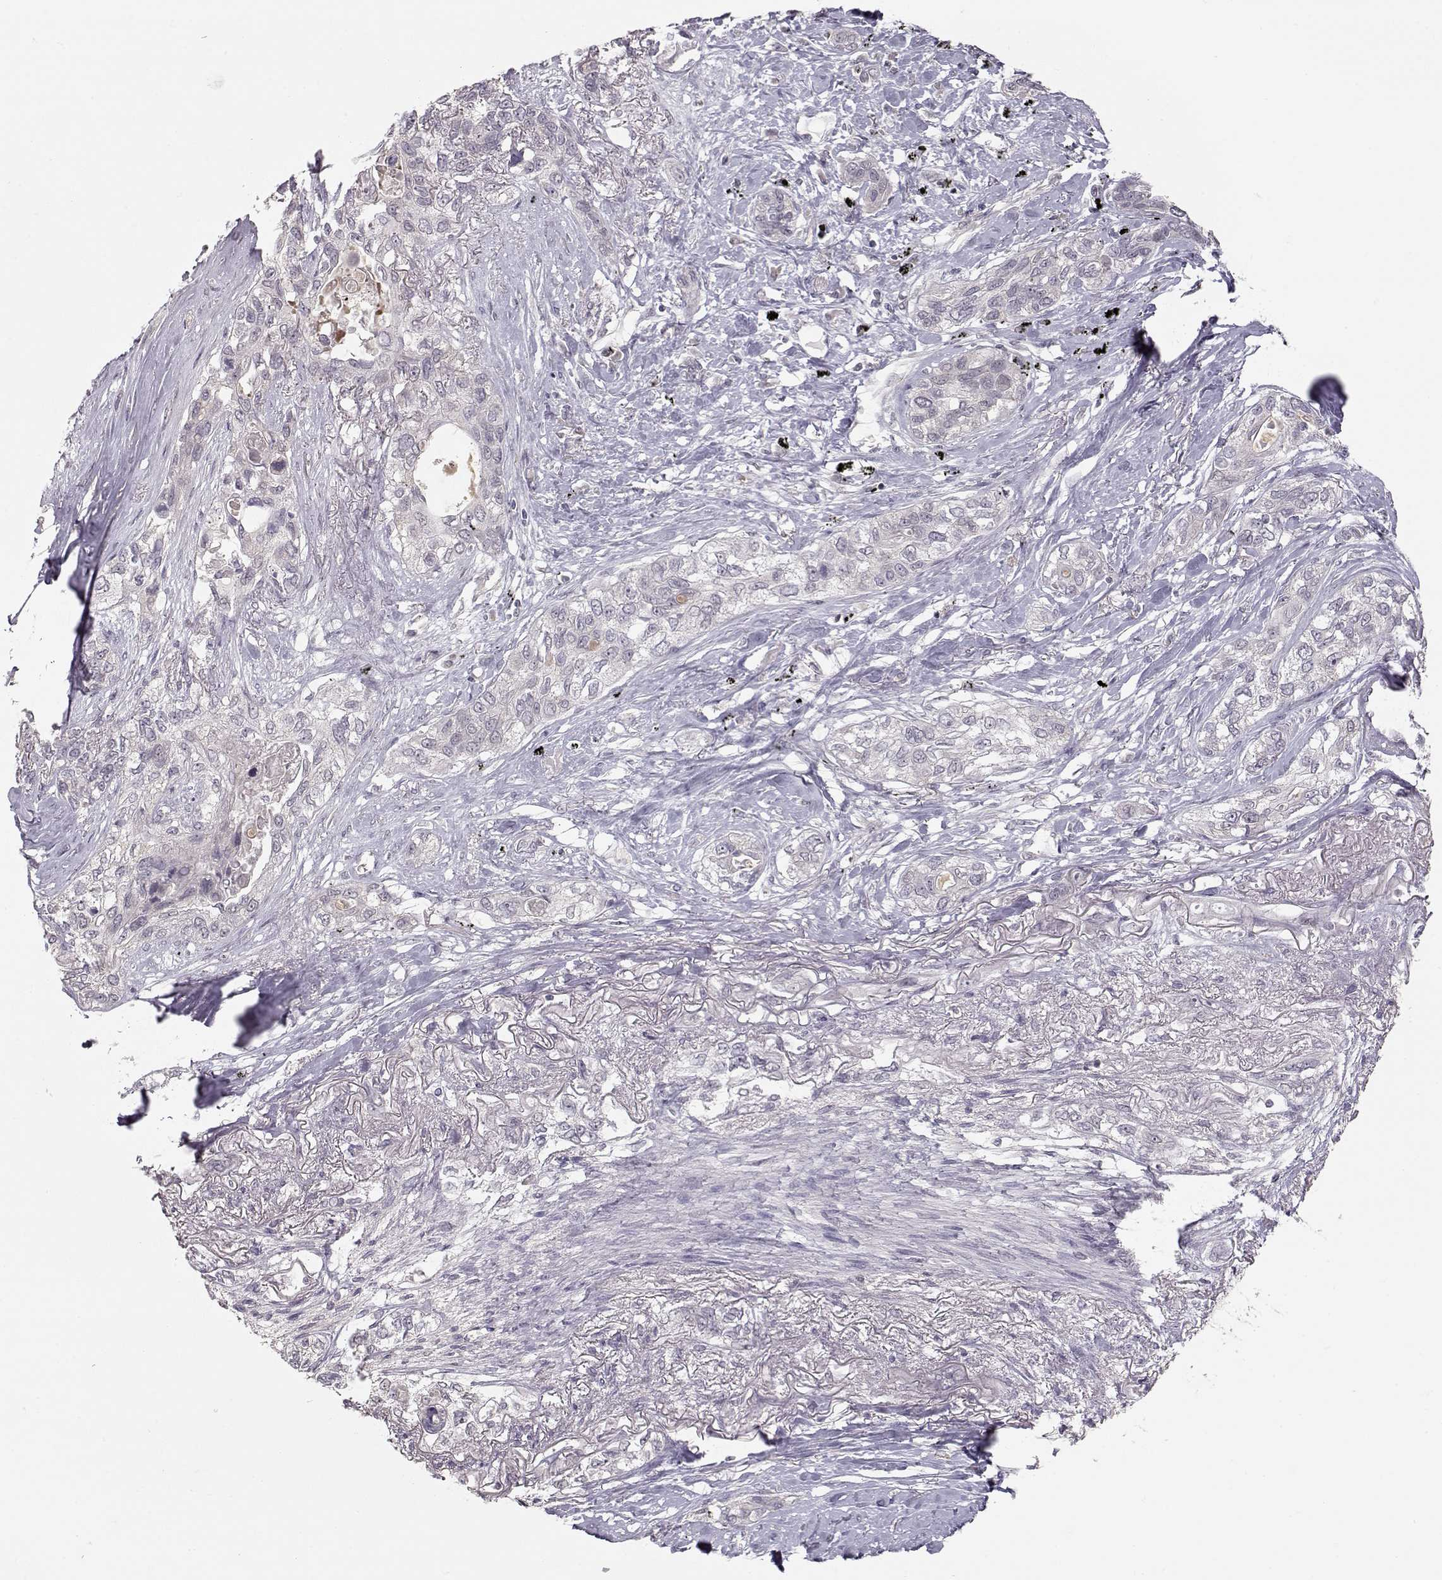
{"staining": {"intensity": "negative", "quantity": "none", "location": "none"}, "tissue": "lung cancer", "cell_type": "Tumor cells", "image_type": "cancer", "snomed": [{"axis": "morphology", "description": "Squamous cell carcinoma, NOS"}, {"axis": "topography", "description": "Lung"}], "caption": "Human squamous cell carcinoma (lung) stained for a protein using immunohistochemistry (IHC) exhibits no positivity in tumor cells.", "gene": "PNMT", "patient": {"sex": "female", "age": 70}}